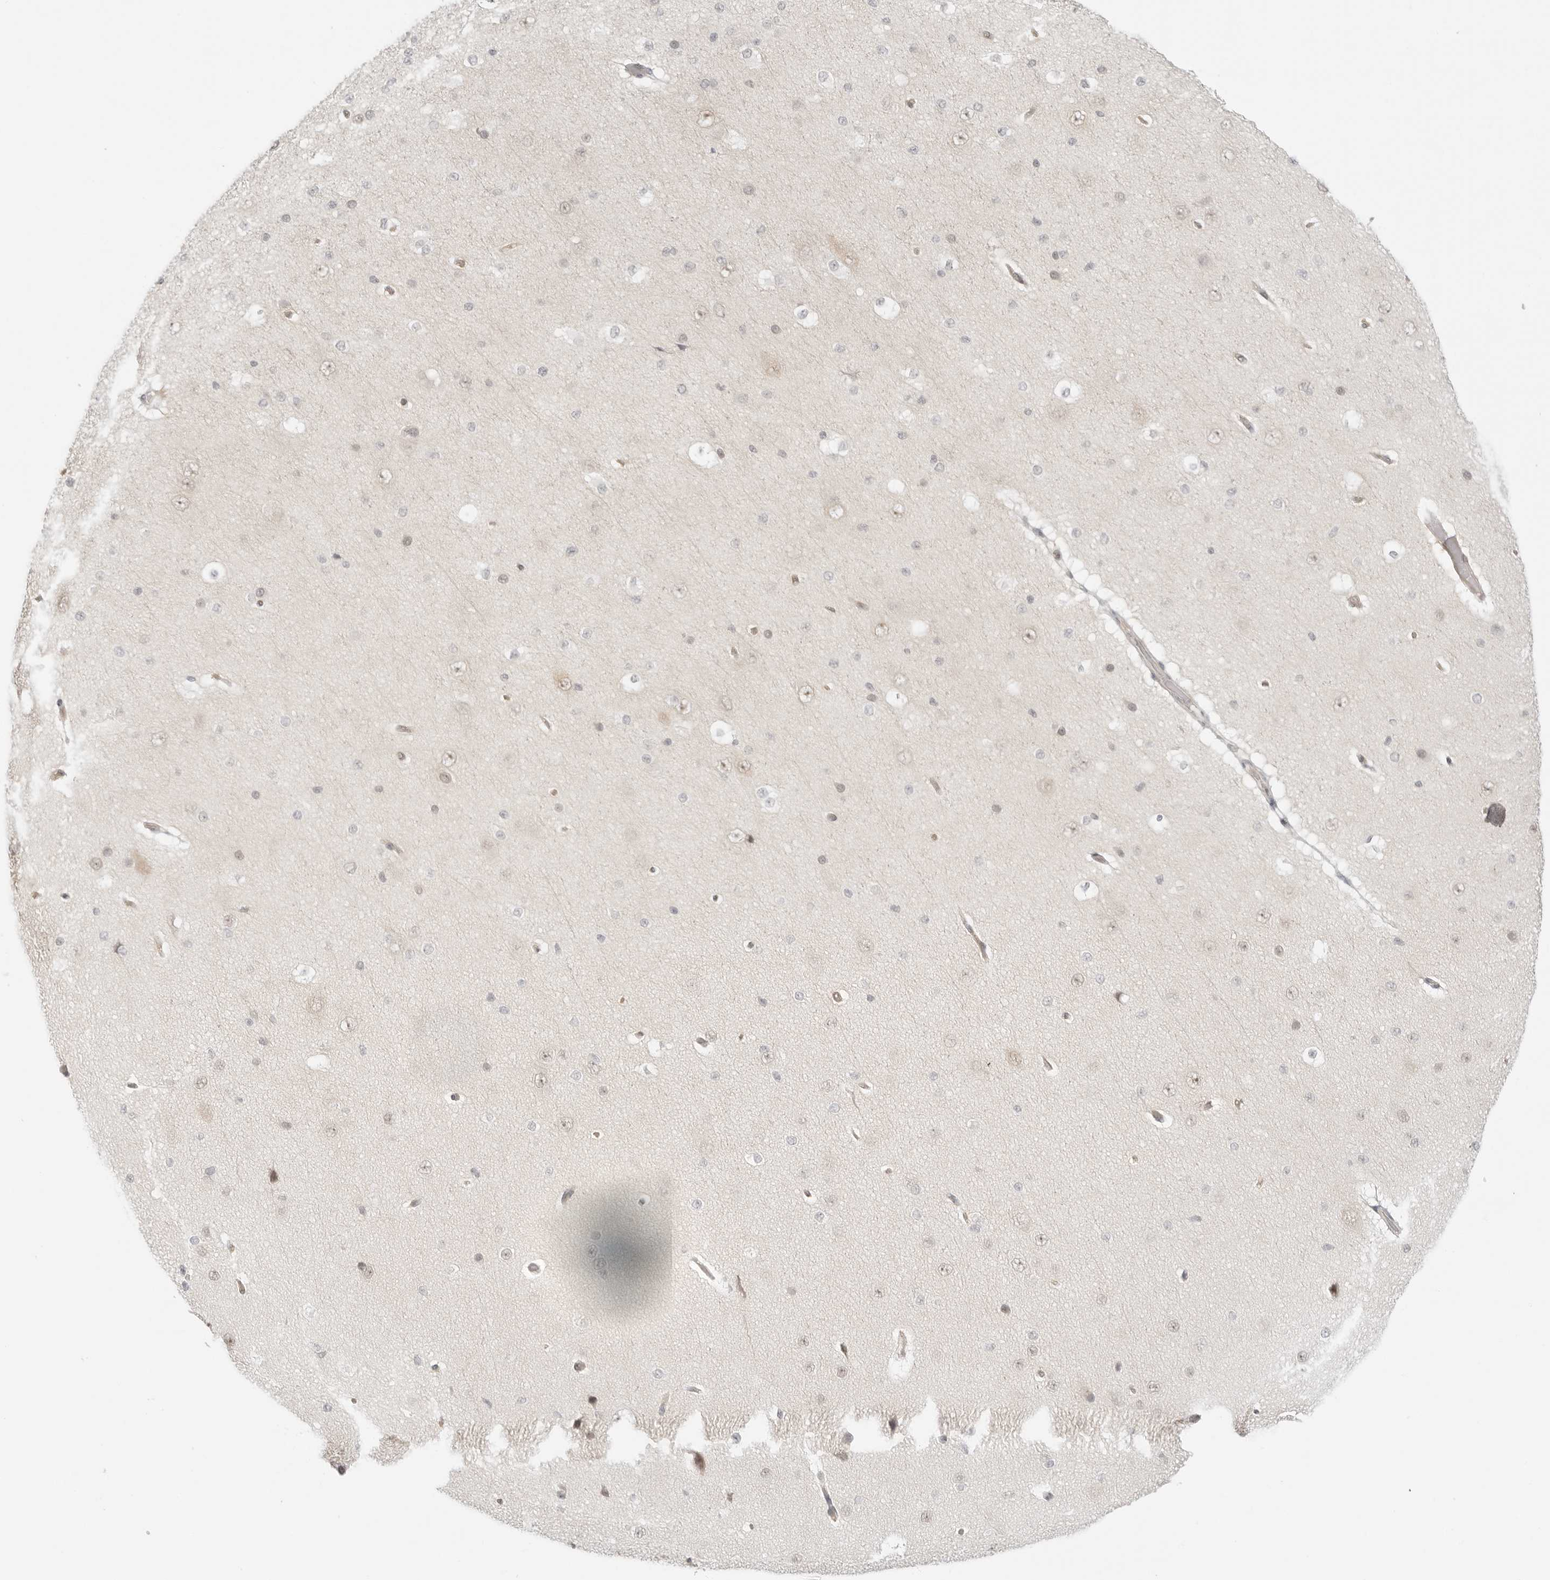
{"staining": {"intensity": "weak", "quantity": ">75%", "location": "cytoplasmic/membranous,nuclear"}, "tissue": "cerebral cortex", "cell_type": "Endothelial cells", "image_type": "normal", "snomed": [{"axis": "morphology", "description": "Normal tissue, NOS"}, {"axis": "morphology", "description": "Developmental malformation"}, {"axis": "topography", "description": "Cerebral cortex"}], "caption": "Unremarkable cerebral cortex reveals weak cytoplasmic/membranous,nuclear staining in about >75% of endothelial cells (Stains: DAB (3,3'-diaminobenzidine) in brown, nuclei in blue, Microscopy: brightfield microscopy at high magnification)..", "gene": "MED18", "patient": {"sex": "female", "age": 30}}